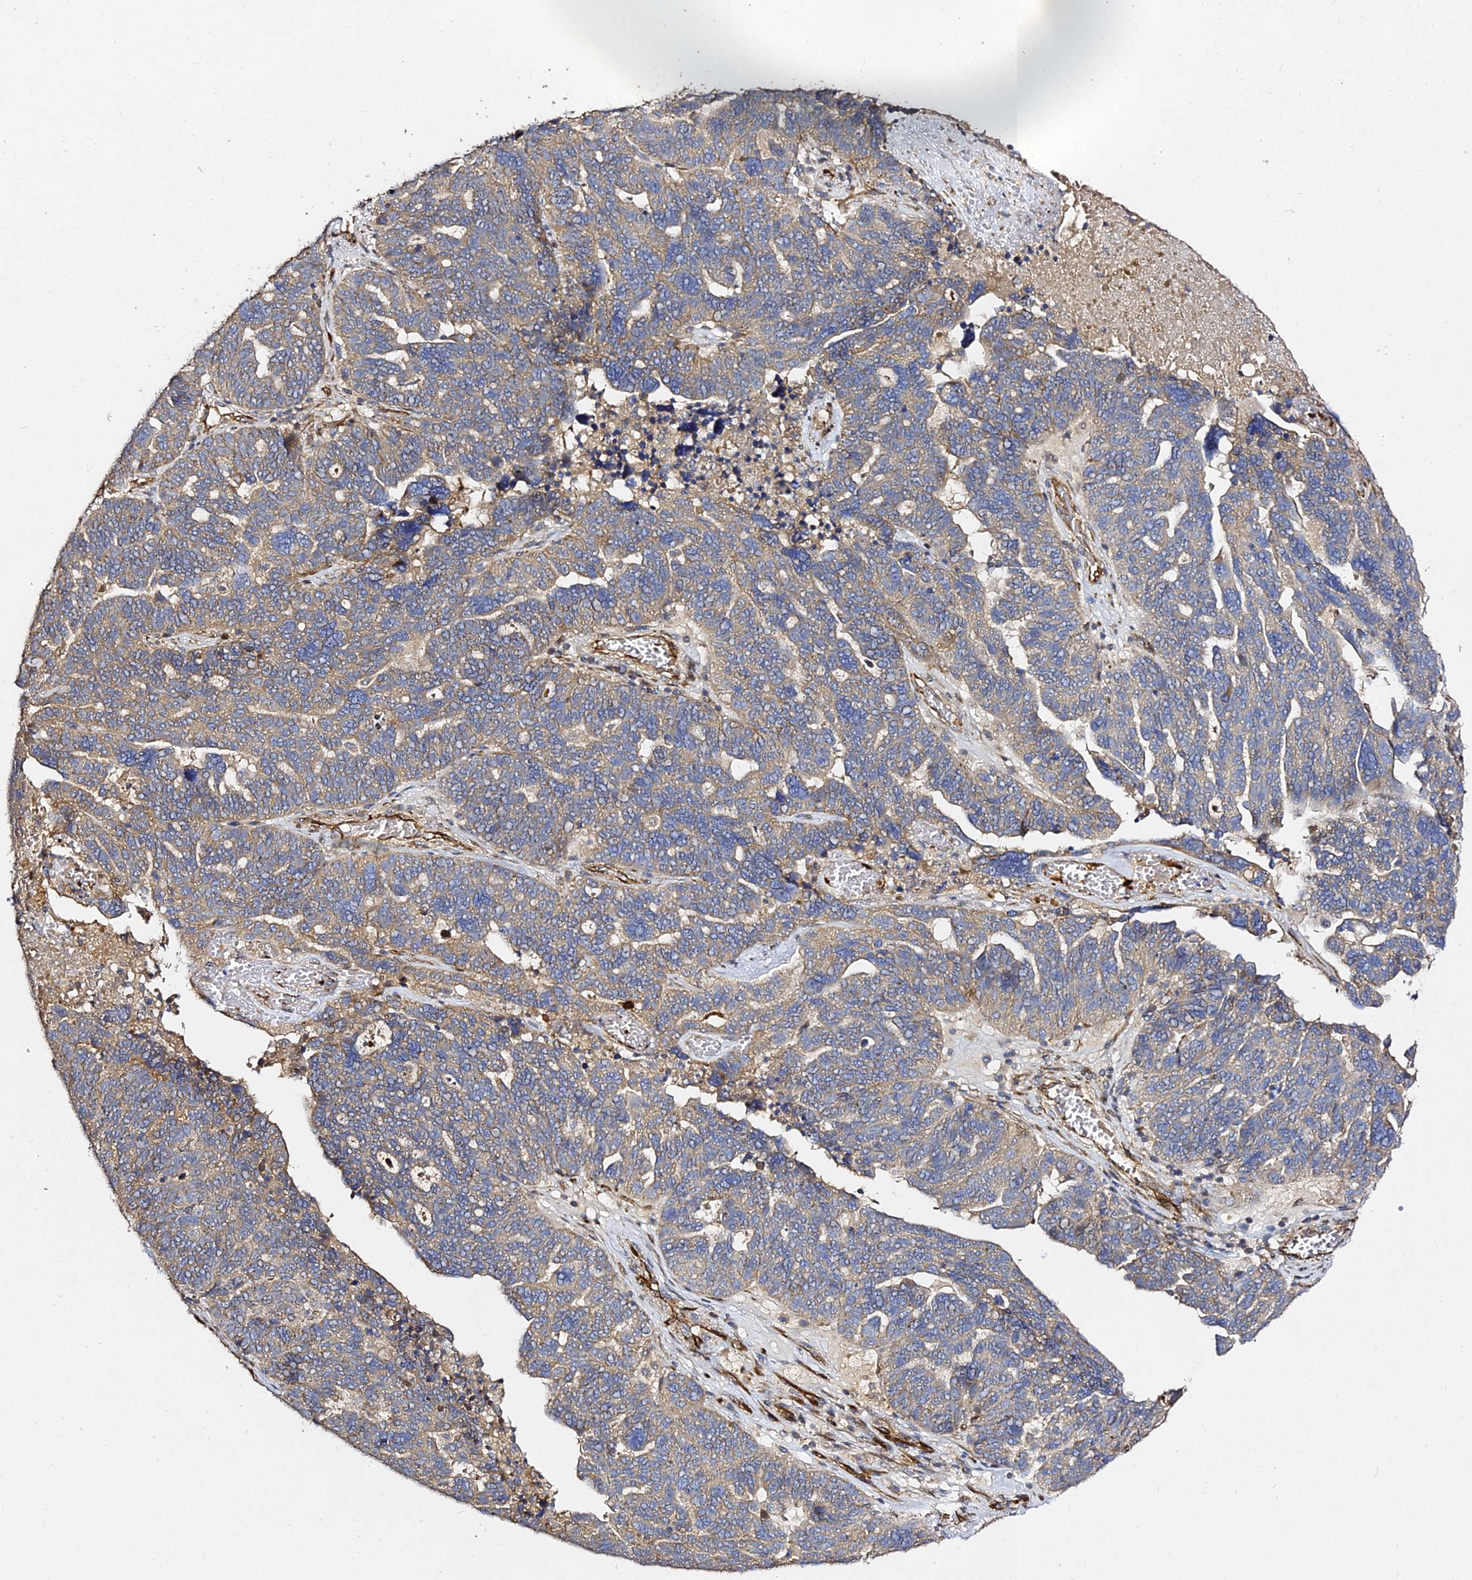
{"staining": {"intensity": "moderate", "quantity": "25%-75%", "location": "cytoplasmic/membranous"}, "tissue": "ovarian cancer", "cell_type": "Tumor cells", "image_type": "cancer", "snomed": [{"axis": "morphology", "description": "Cystadenocarcinoma, serous, NOS"}, {"axis": "topography", "description": "Ovary"}], "caption": "This is a photomicrograph of immunohistochemistry (IHC) staining of ovarian cancer (serous cystadenocarcinoma), which shows moderate staining in the cytoplasmic/membranous of tumor cells.", "gene": "GRTP1", "patient": {"sex": "female", "age": 59}}